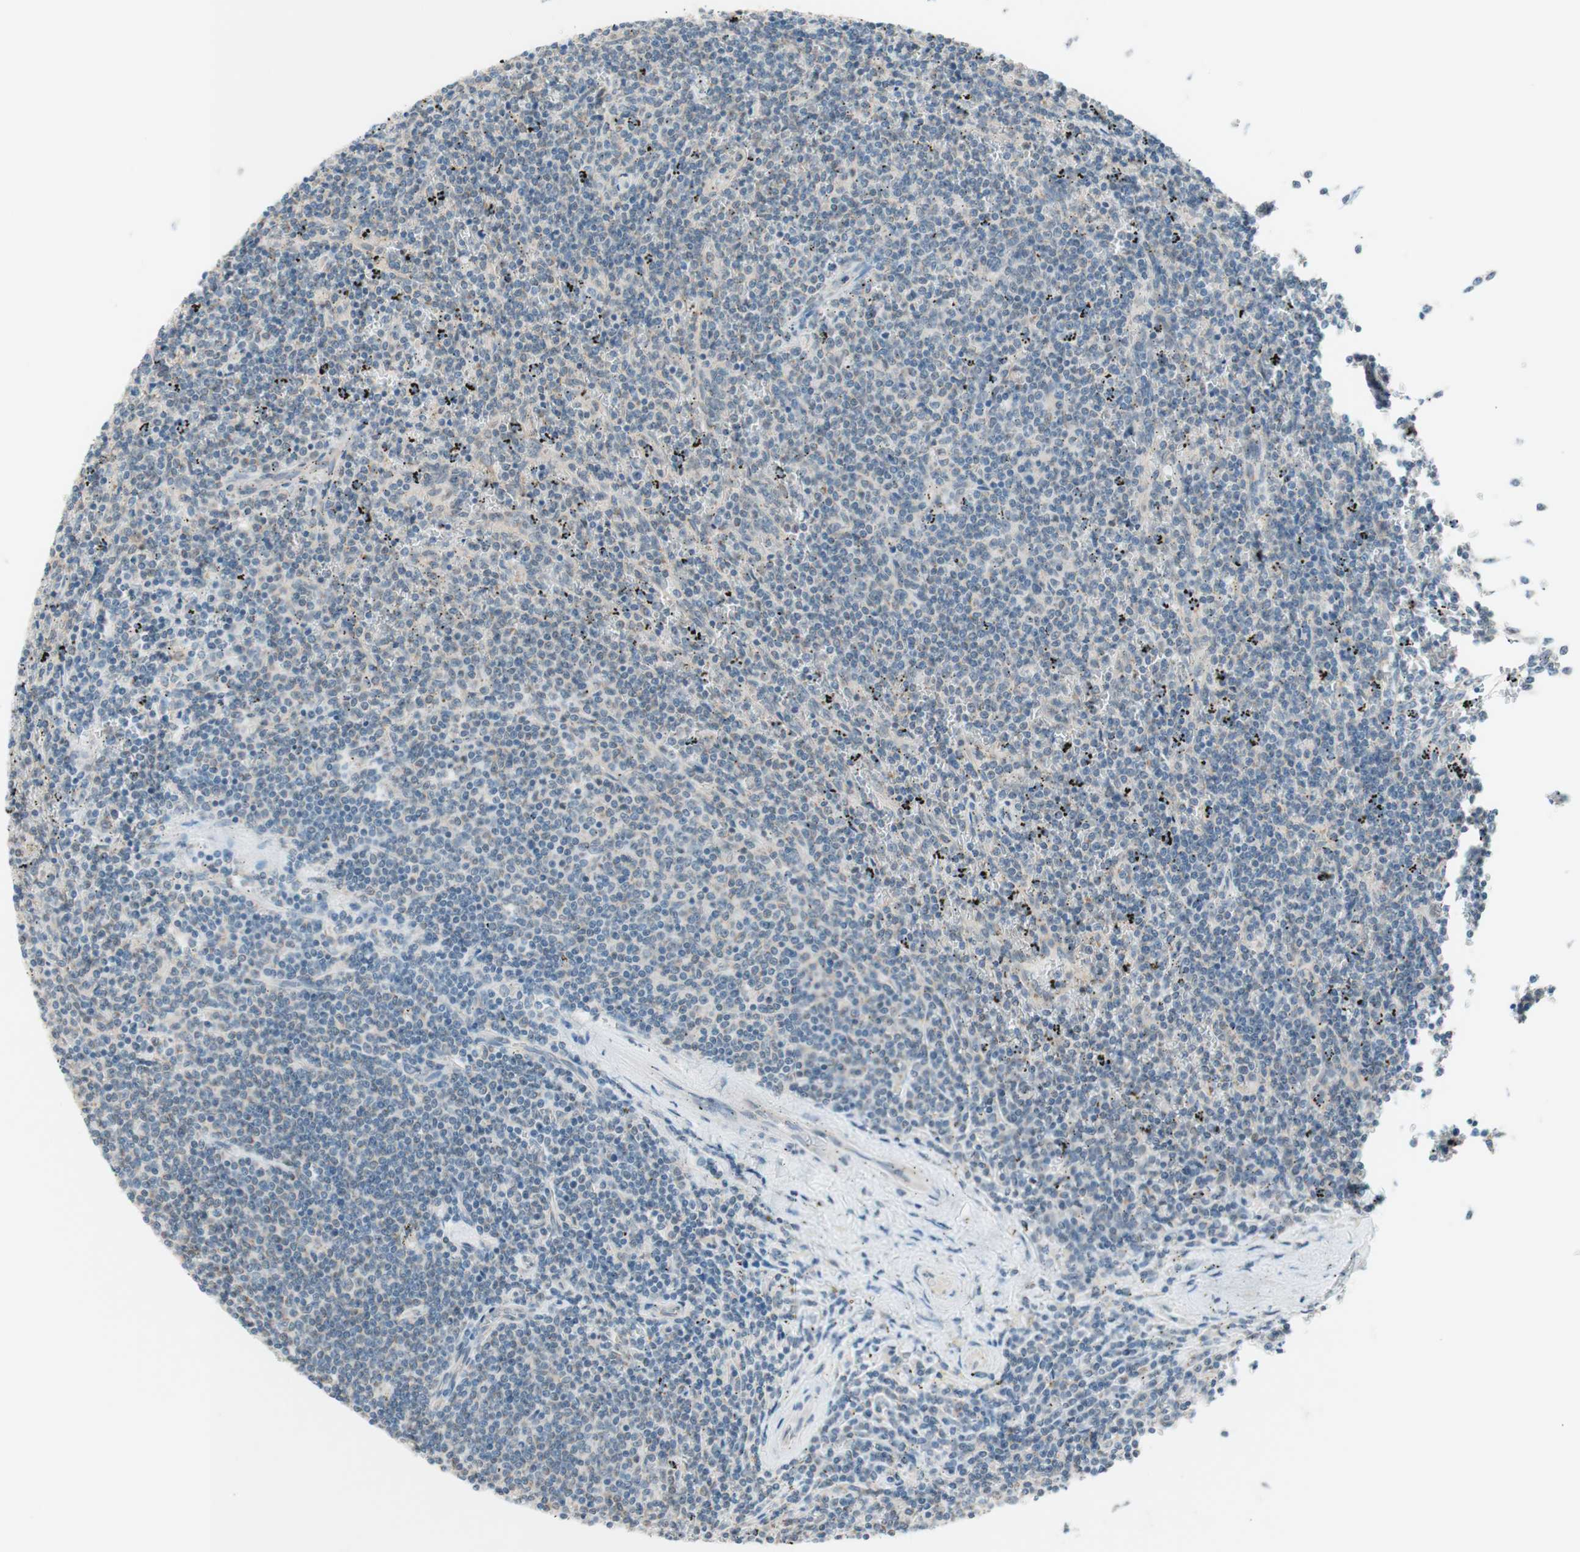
{"staining": {"intensity": "negative", "quantity": "none", "location": "none"}, "tissue": "lymphoma", "cell_type": "Tumor cells", "image_type": "cancer", "snomed": [{"axis": "morphology", "description": "Malignant lymphoma, non-Hodgkin's type, Low grade"}, {"axis": "topography", "description": "Spleen"}], "caption": "A photomicrograph of lymphoma stained for a protein displays no brown staining in tumor cells.", "gene": "JPH1", "patient": {"sex": "female", "age": 50}}